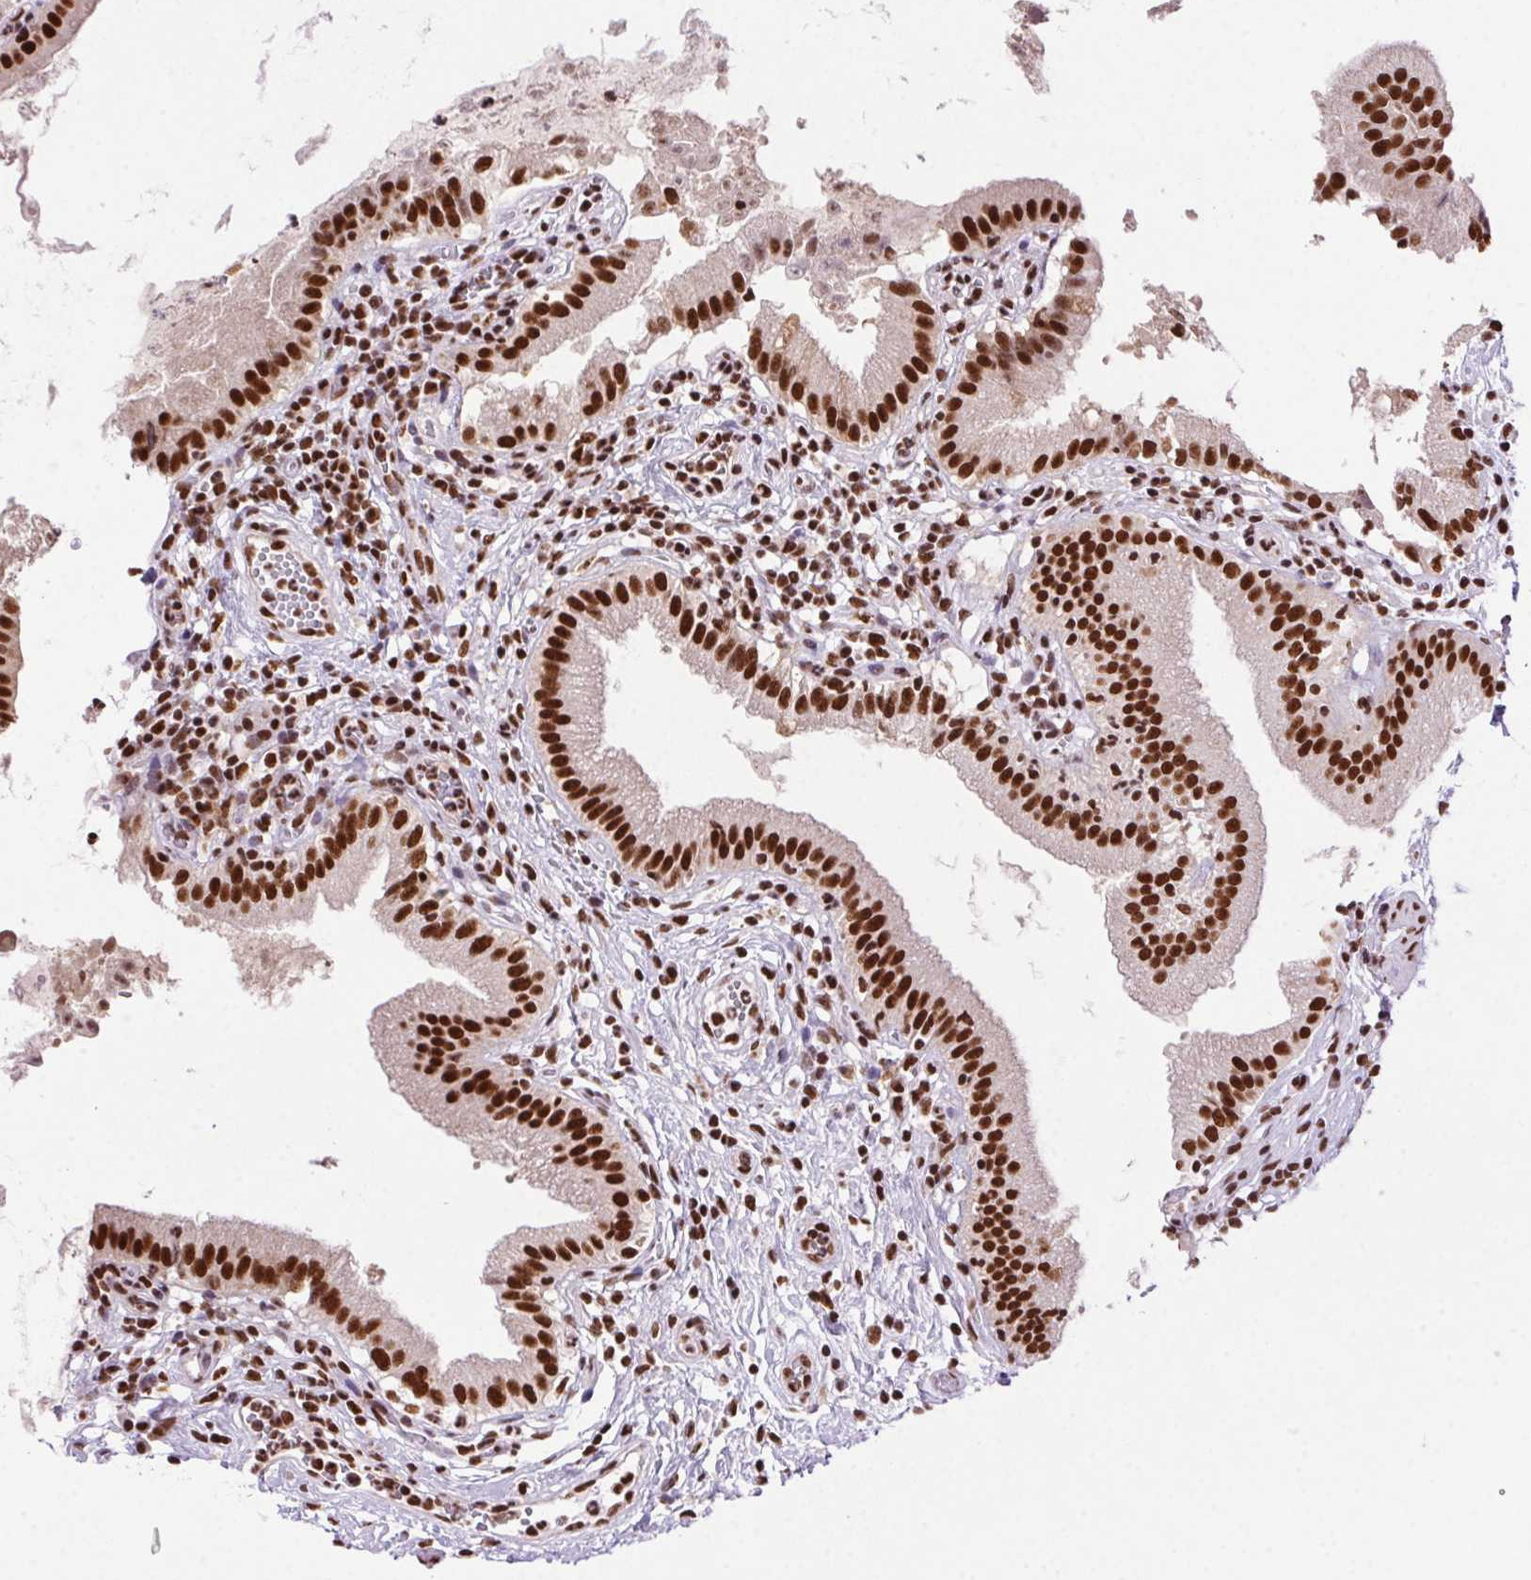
{"staining": {"intensity": "strong", "quantity": ">75%", "location": "nuclear"}, "tissue": "gallbladder", "cell_type": "Glandular cells", "image_type": "normal", "snomed": [{"axis": "morphology", "description": "Normal tissue, NOS"}, {"axis": "topography", "description": "Gallbladder"}], "caption": "DAB immunohistochemical staining of unremarkable human gallbladder shows strong nuclear protein staining in approximately >75% of glandular cells.", "gene": "ZNF207", "patient": {"sex": "female", "age": 65}}